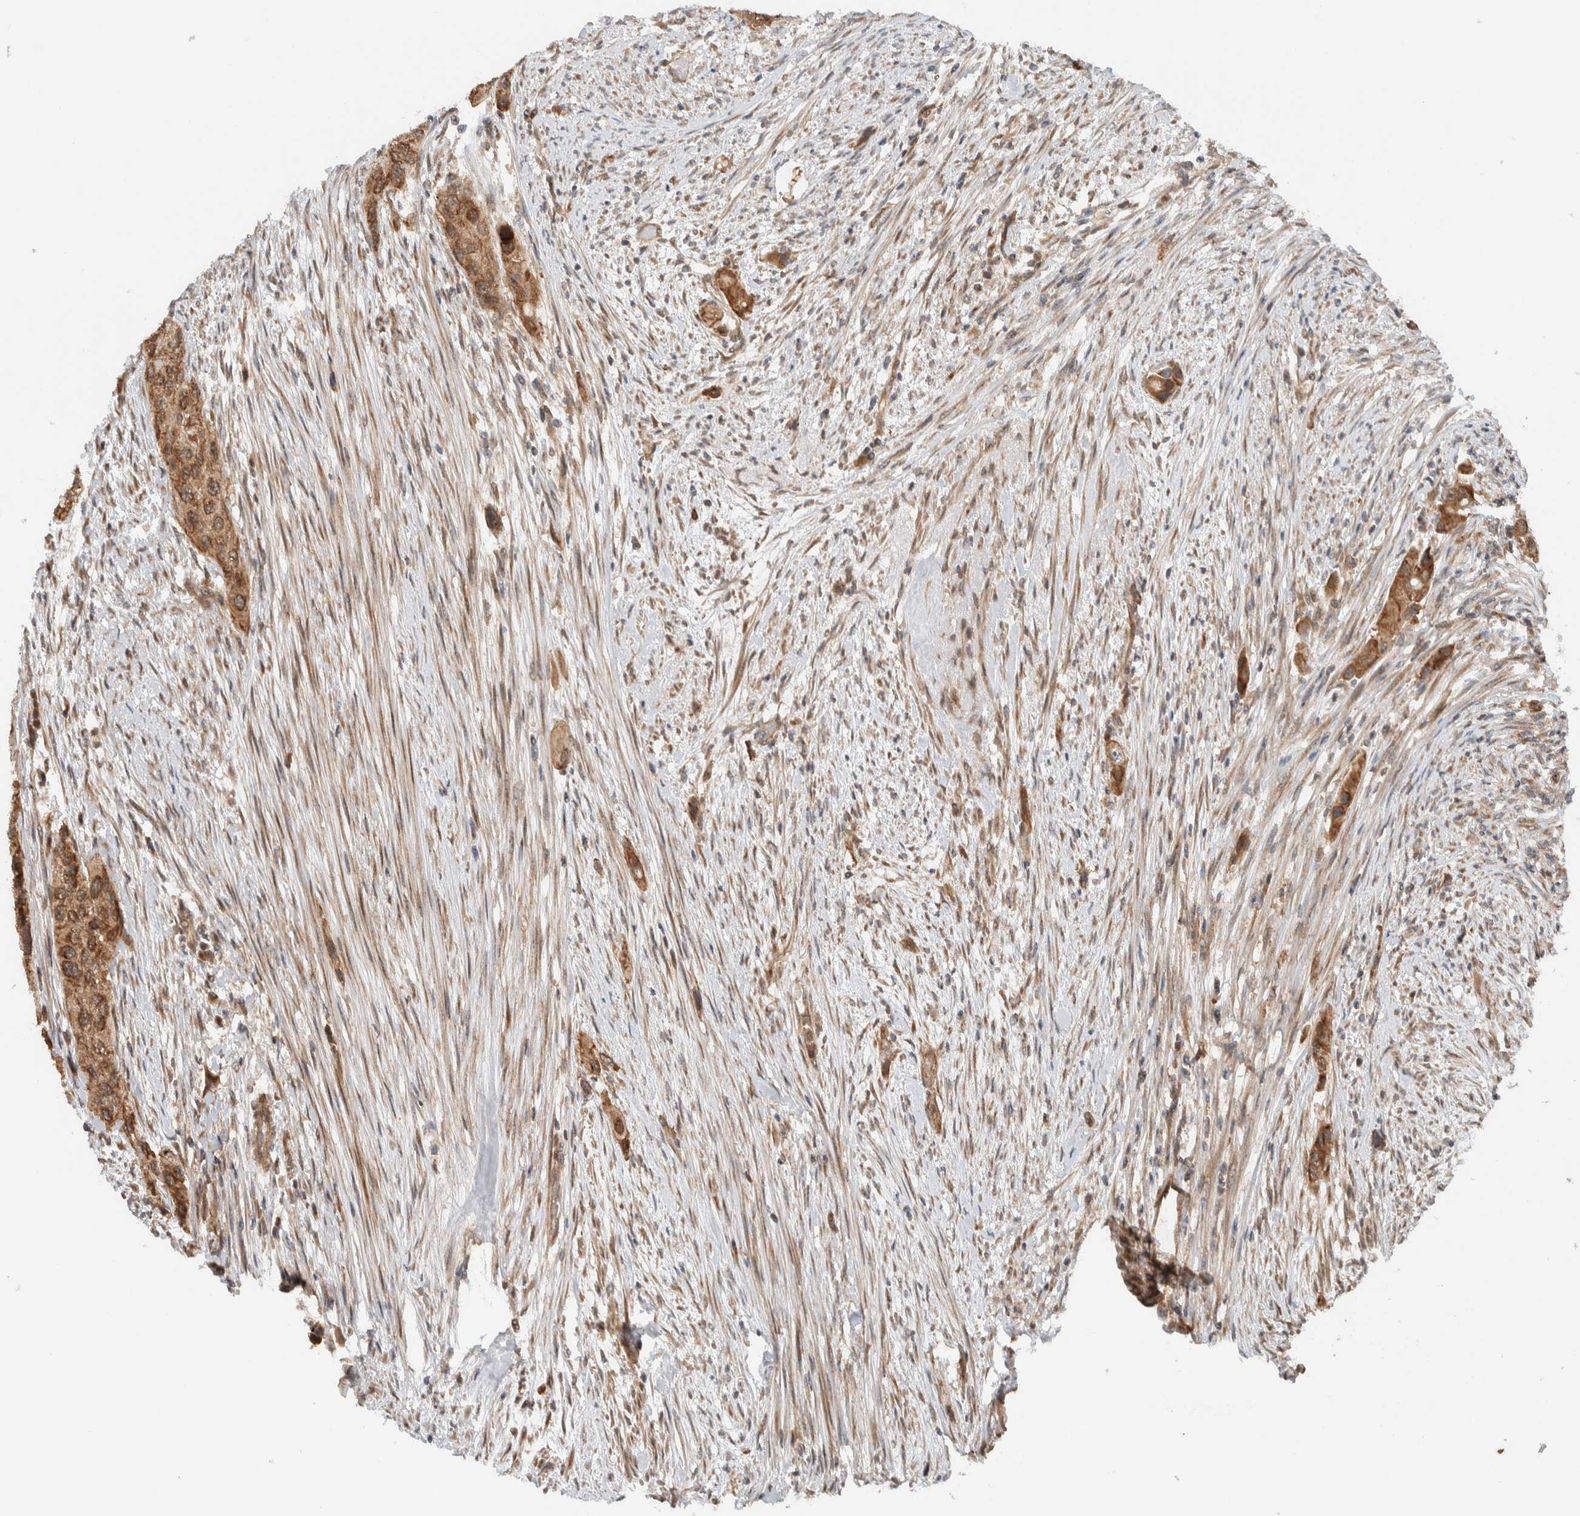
{"staining": {"intensity": "moderate", "quantity": ">75%", "location": "cytoplasmic/membranous"}, "tissue": "urothelial cancer", "cell_type": "Tumor cells", "image_type": "cancer", "snomed": [{"axis": "morphology", "description": "Urothelial carcinoma, High grade"}, {"axis": "topography", "description": "Urinary bladder"}], "caption": "Human urothelial carcinoma (high-grade) stained for a protein (brown) shows moderate cytoplasmic/membranous positive staining in about >75% of tumor cells.", "gene": "KLHL6", "patient": {"sex": "female", "age": 56}}